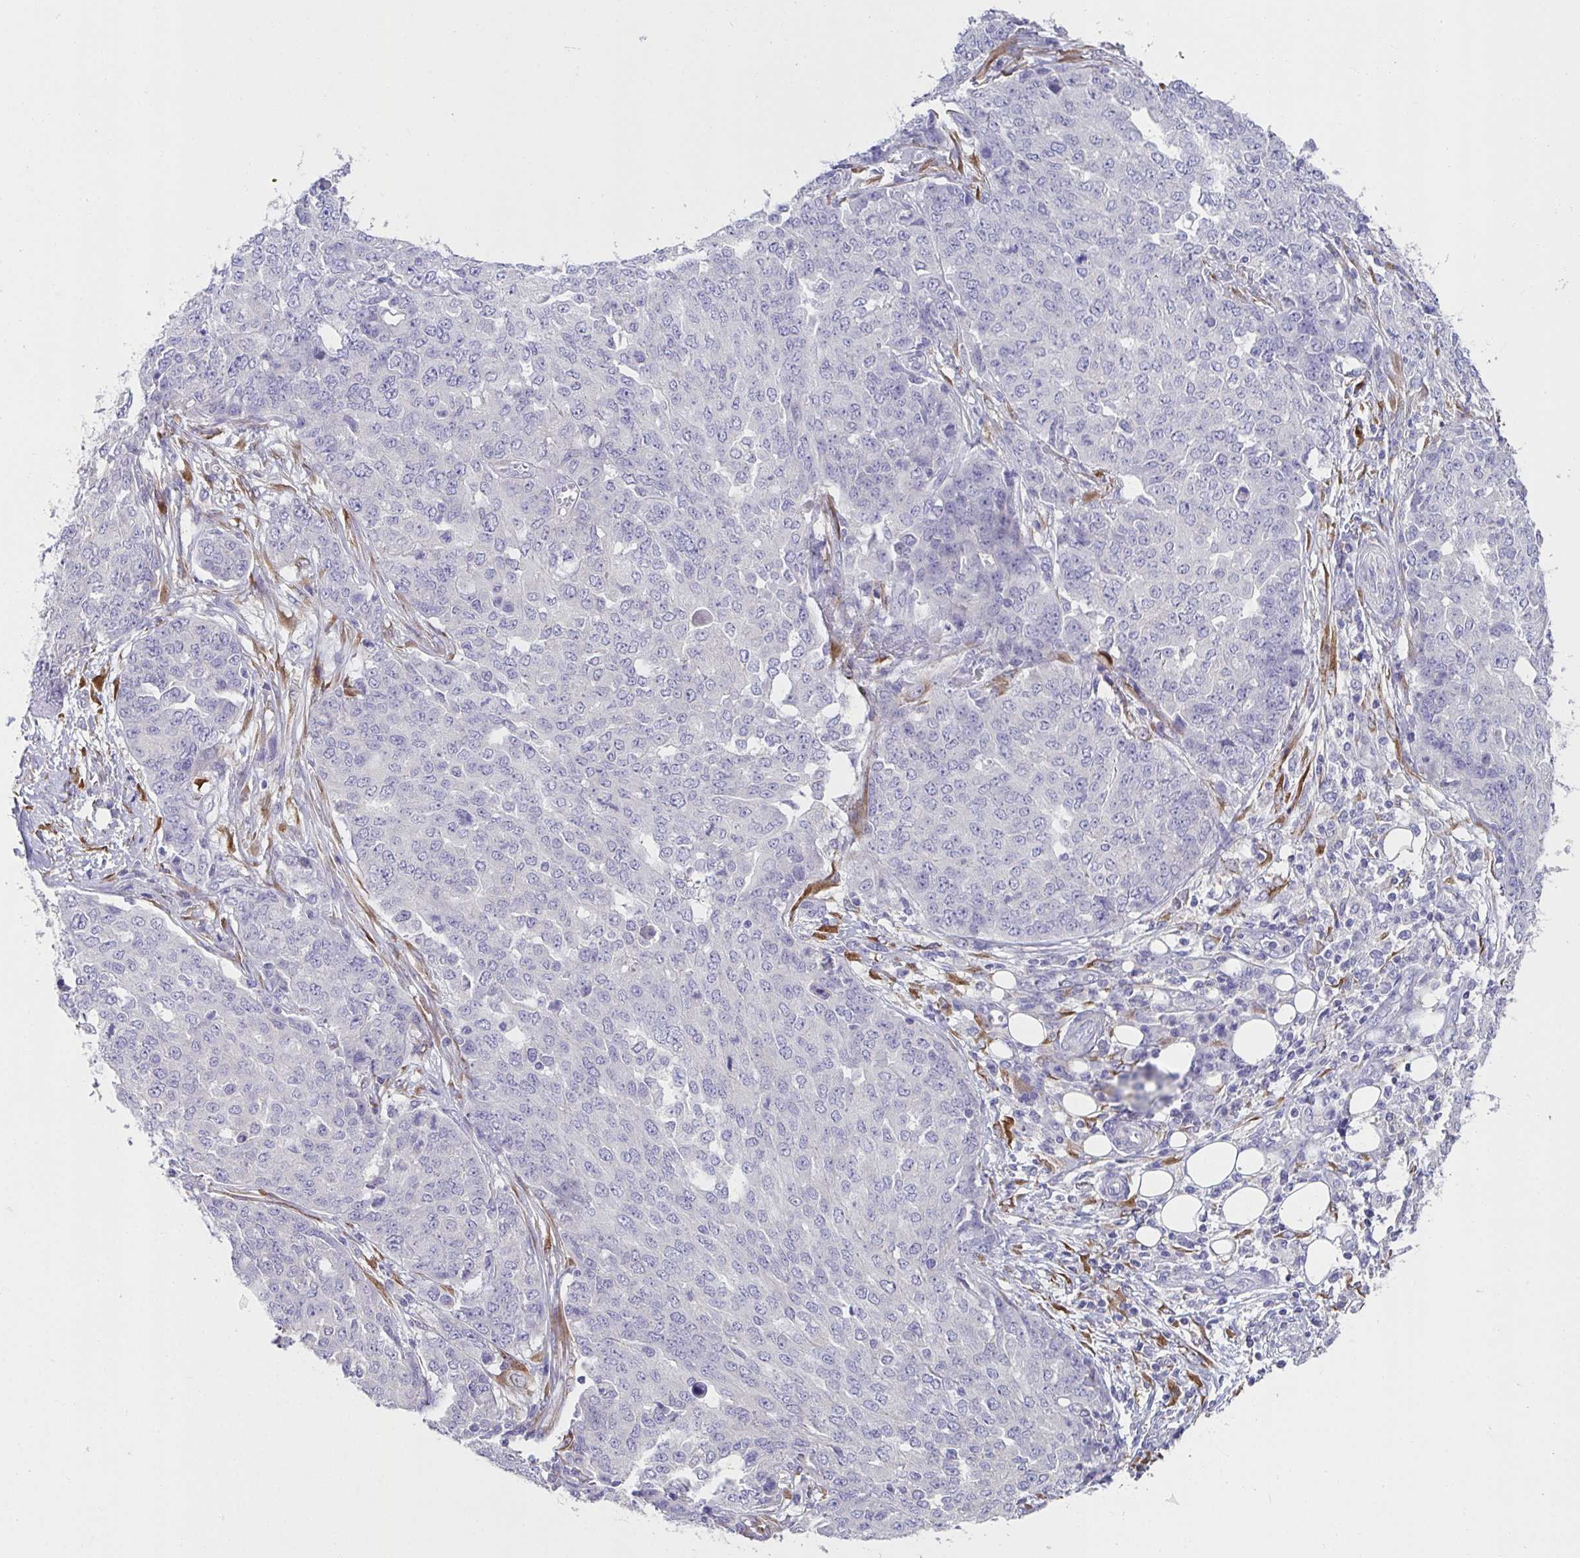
{"staining": {"intensity": "negative", "quantity": "none", "location": "none"}, "tissue": "ovarian cancer", "cell_type": "Tumor cells", "image_type": "cancer", "snomed": [{"axis": "morphology", "description": "Cystadenocarcinoma, serous, NOS"}, {"axis": "topography", "description": "Soft tissue"}, {"axis": "topography", "description": "Ovary"}], "caption": "Immunohistochemistry (IHC) of human serous cystadenocarcinoma (ovarian) exhibits no staining in tumor cells.", "gene": "CXCR1", "patient": {"sex": "female", "age": 57}}